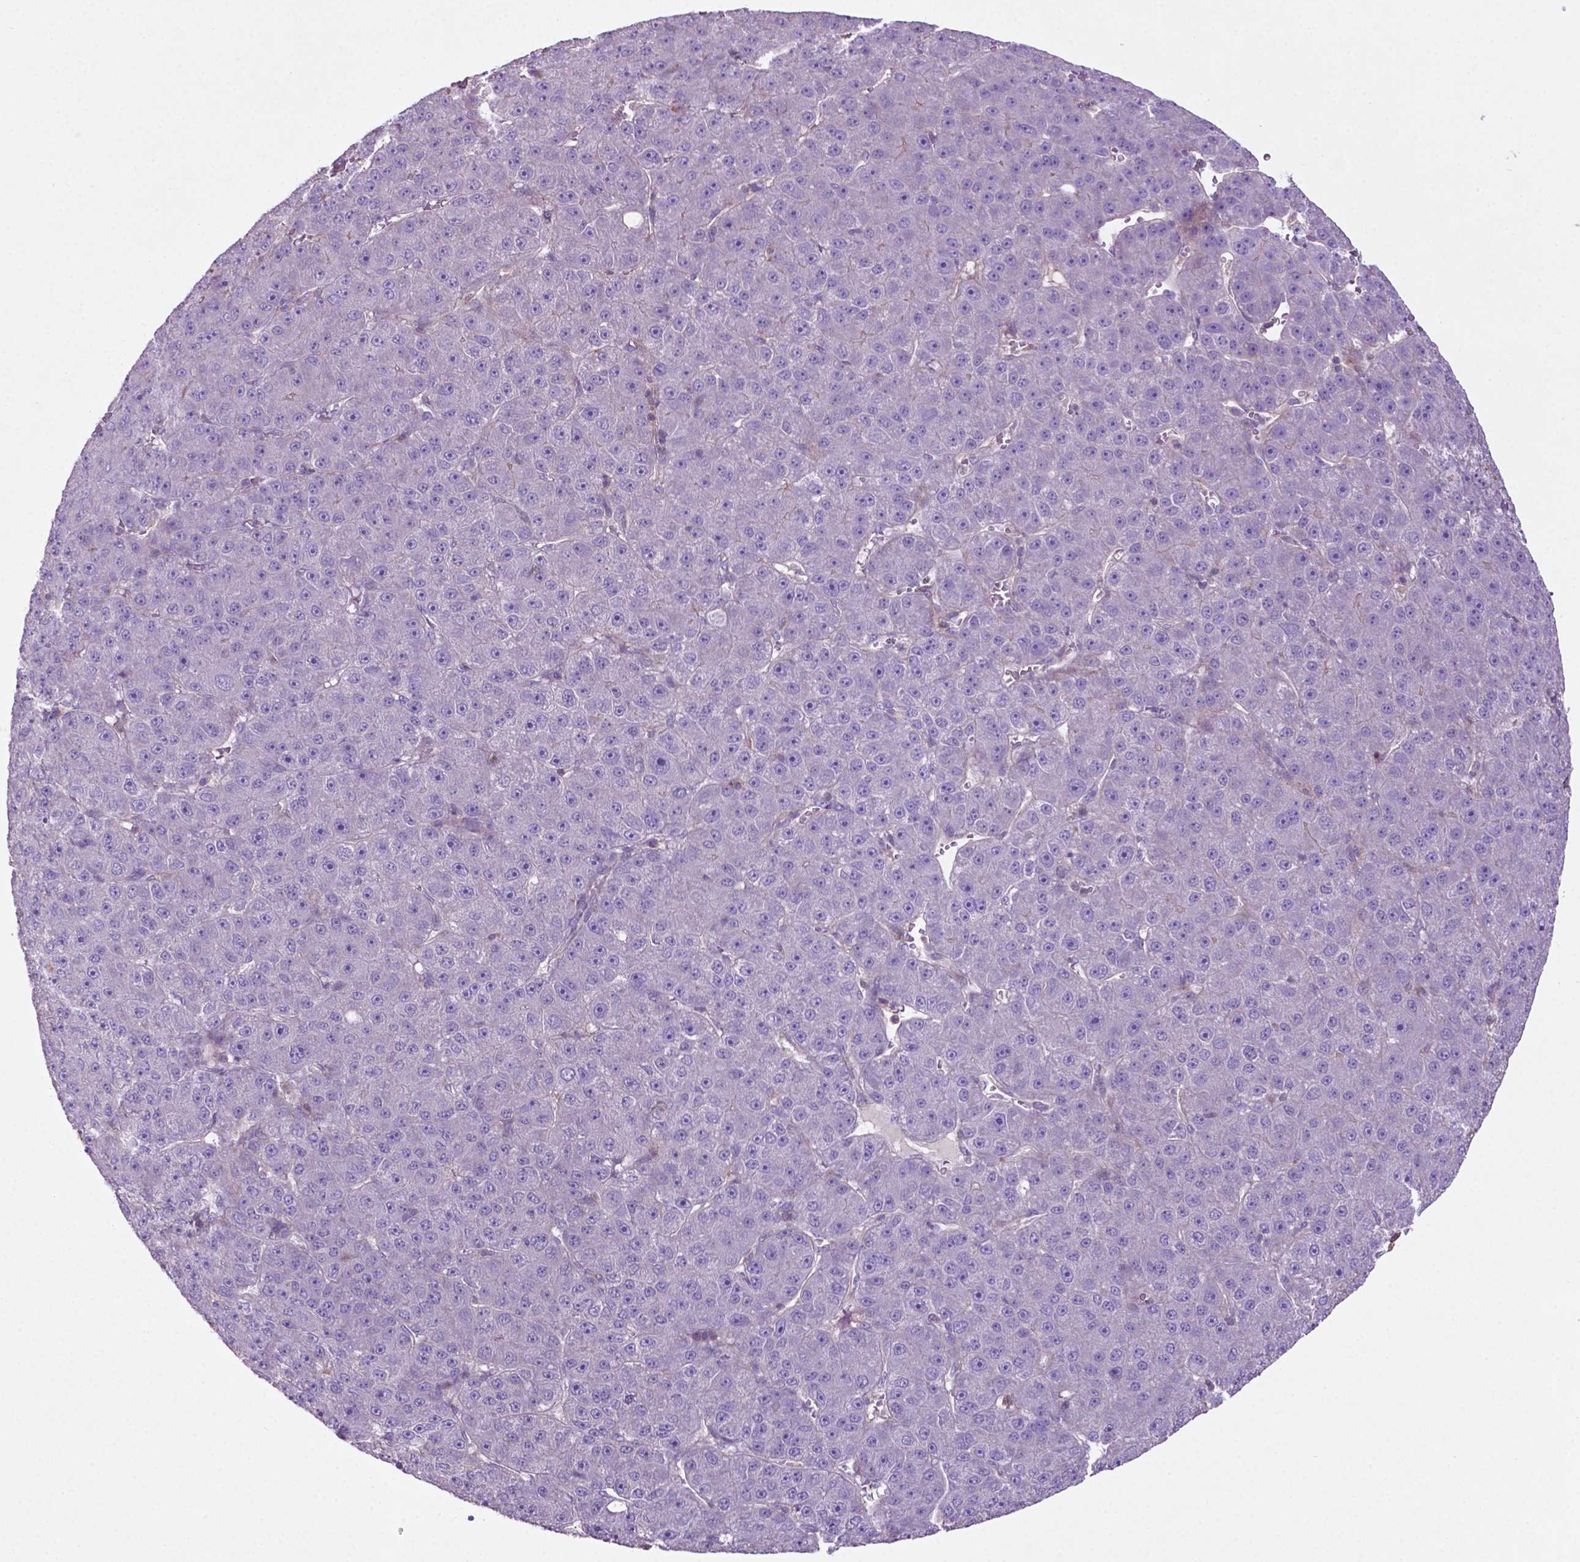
{"staining": {"intensity": "negative", "quantity": "none", "location": "none"}, "tissue": "liver cancer", "cell_type": "Tumor cells", "image_type": "cancer", "snomed": [{"axis": "morphology", "description": "Carcinoma, Hepatocellular, NOS"}, {"axis": "topography", "description": "Liver"}], "caption": "Immunohistochemistry (IHC) of liver cancer shows no positivity in tumor cells.", "gene": "BMP4", "patient": {"sex": "male", "age": 67}}